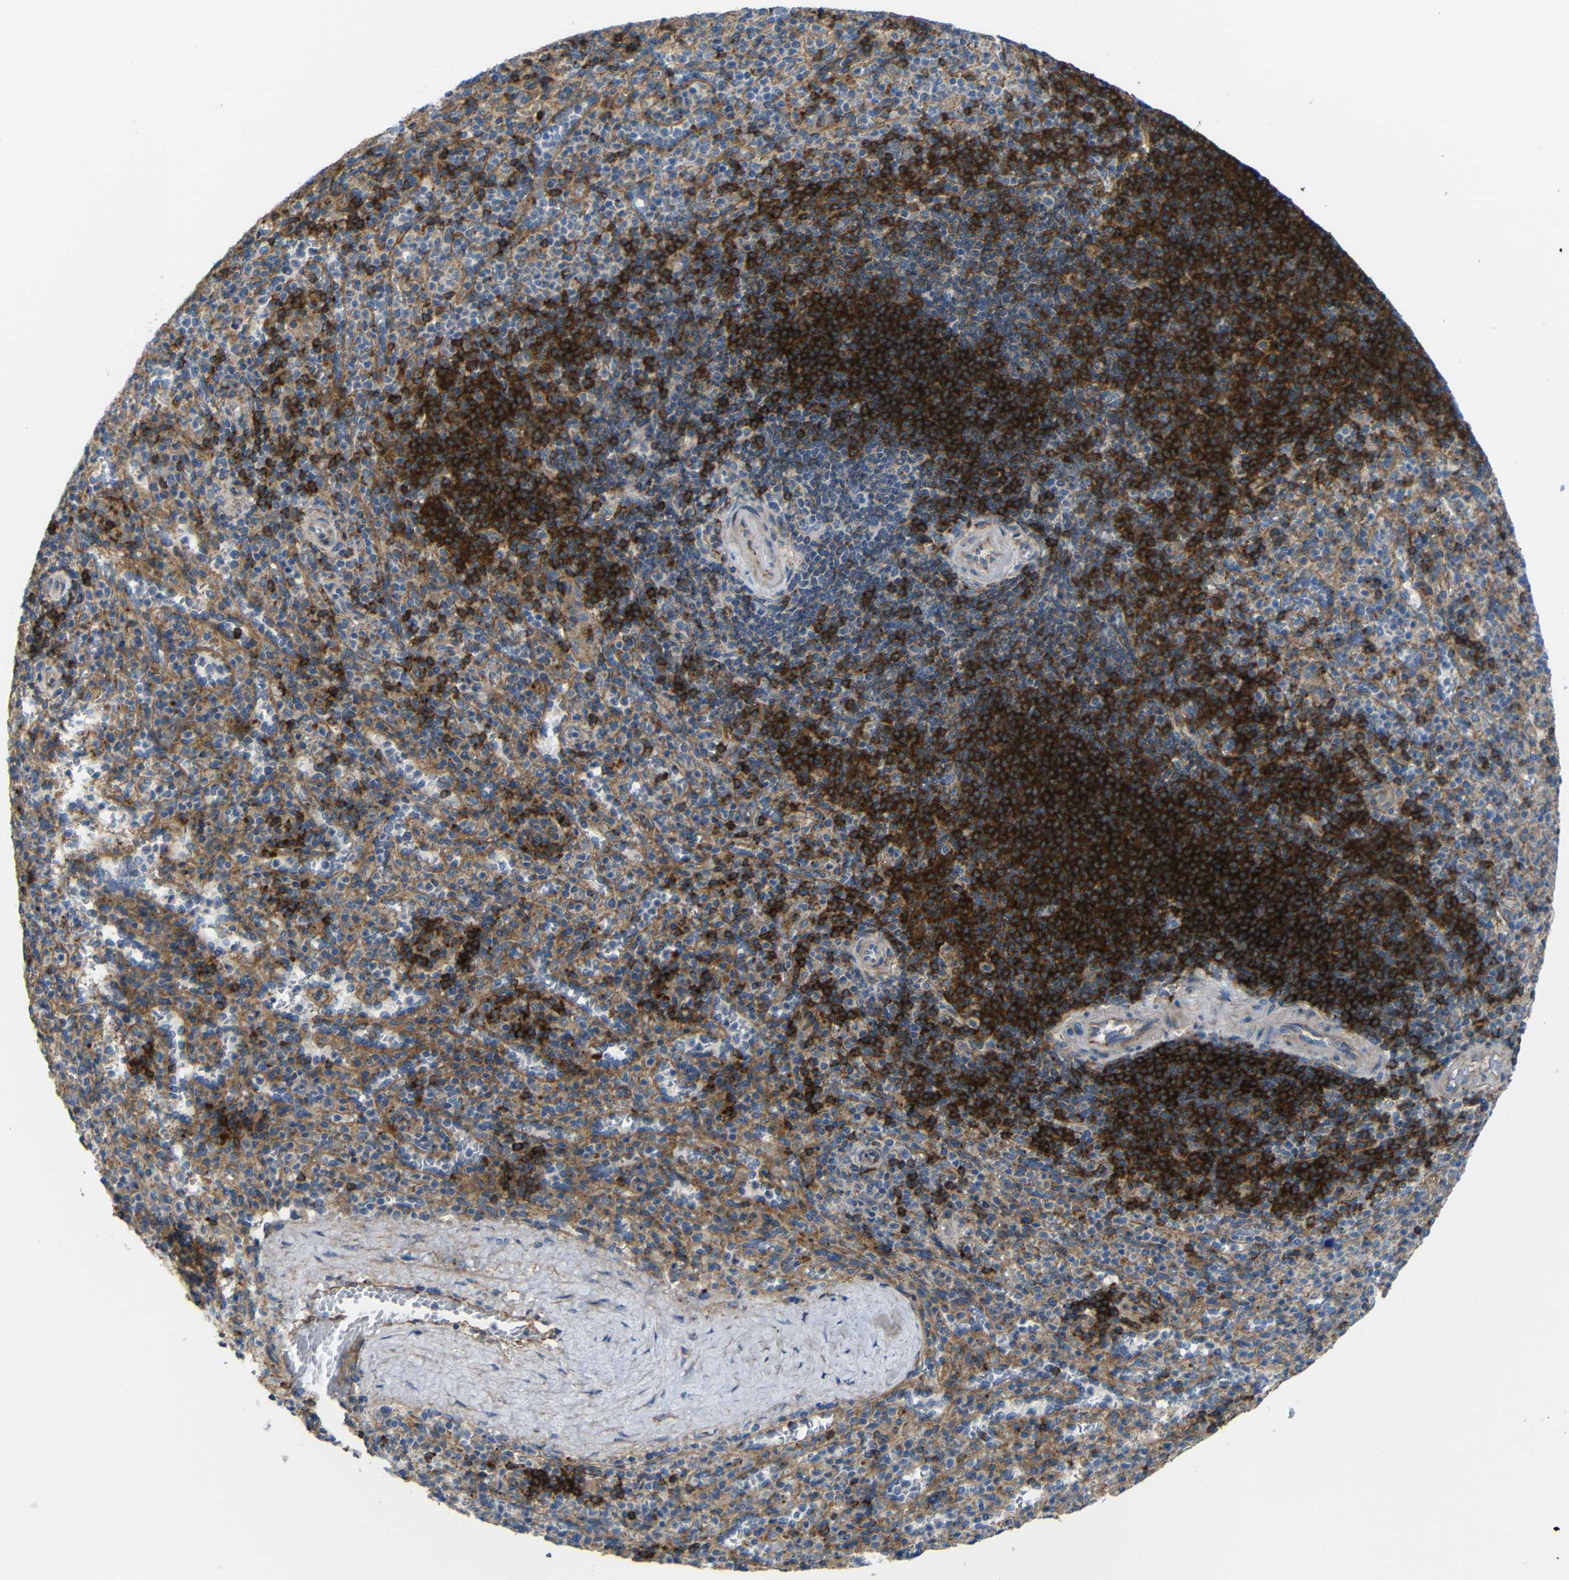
{"staining": {"intensity": "moderate", "quantity": ">75%", "location": "cytoplasmic/membranous"}, "tissue": "spleen", "cell_type": "Cells in red pulp", "image_type": "normal", "snomed": [{"axis": "morphology", "description": "Normal tissue, NOS"}, {"axis": "topography", "description": "Spleen"}], "caption": "Cells in red pulp reveal medium levels of moderate cytoplasmic/membranous staining in approximately >75% of cells in benign human spleen. (DAB = brown stain, brightfield microscopy at high magnification).", "gene": "SYPL1", "patient": {"sex": "male", "age": 36}}